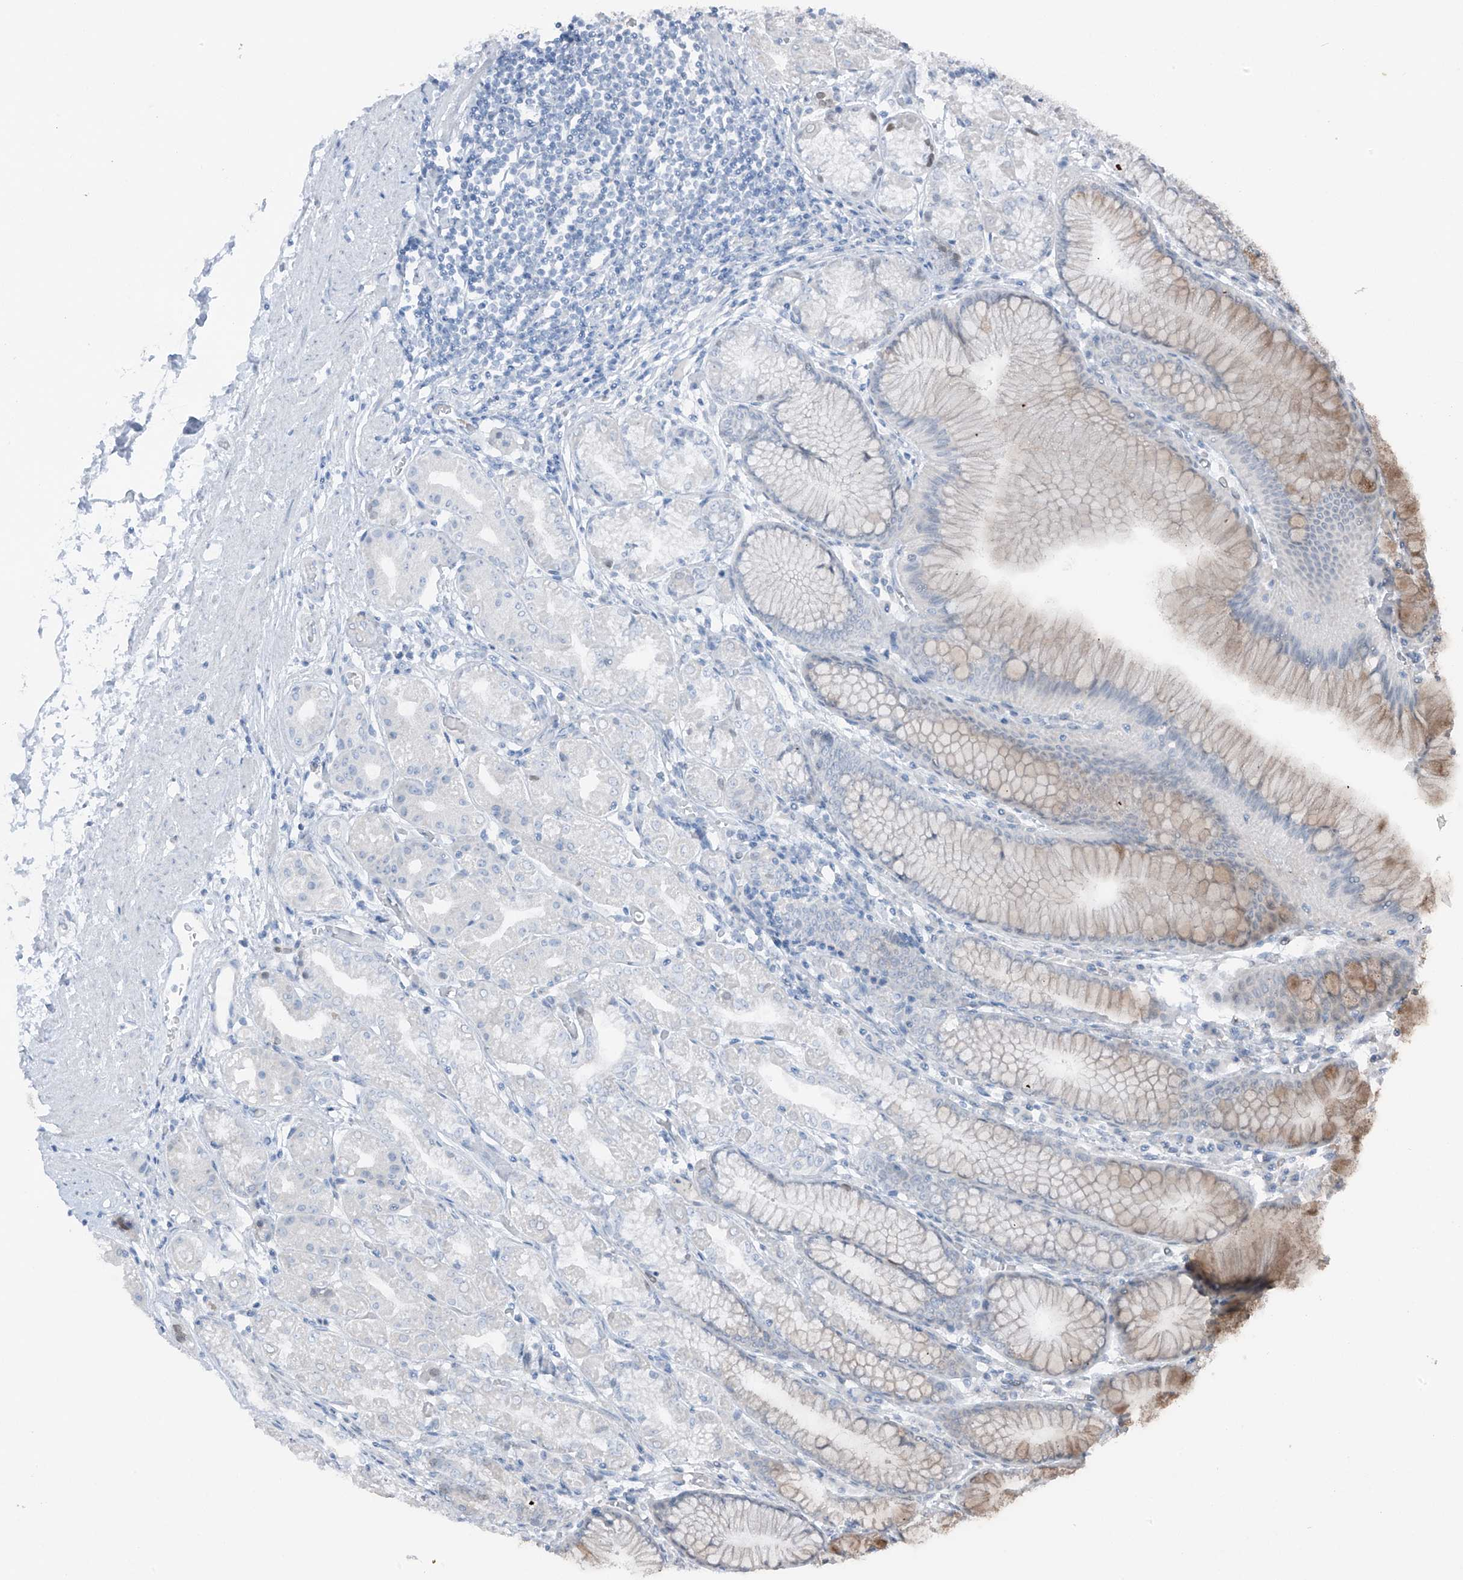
{"staining": {"intensity": "weak", "quantity": "<25%", "location": "cytoplasmic/membranous"}, "tissue": "stomach", "cell_type": "Glandular cells", "image_type": "normal", "snomed": [{"axis": "morphology", "description": "Normal tissue, NOS"}, {"axis": "topography", "description": "Stomach"}], "caption": "There is no significant positivity in glandular cells of stomach.", "gene": "PRDM6", "patient": {"sex": "female", "age": 57}}